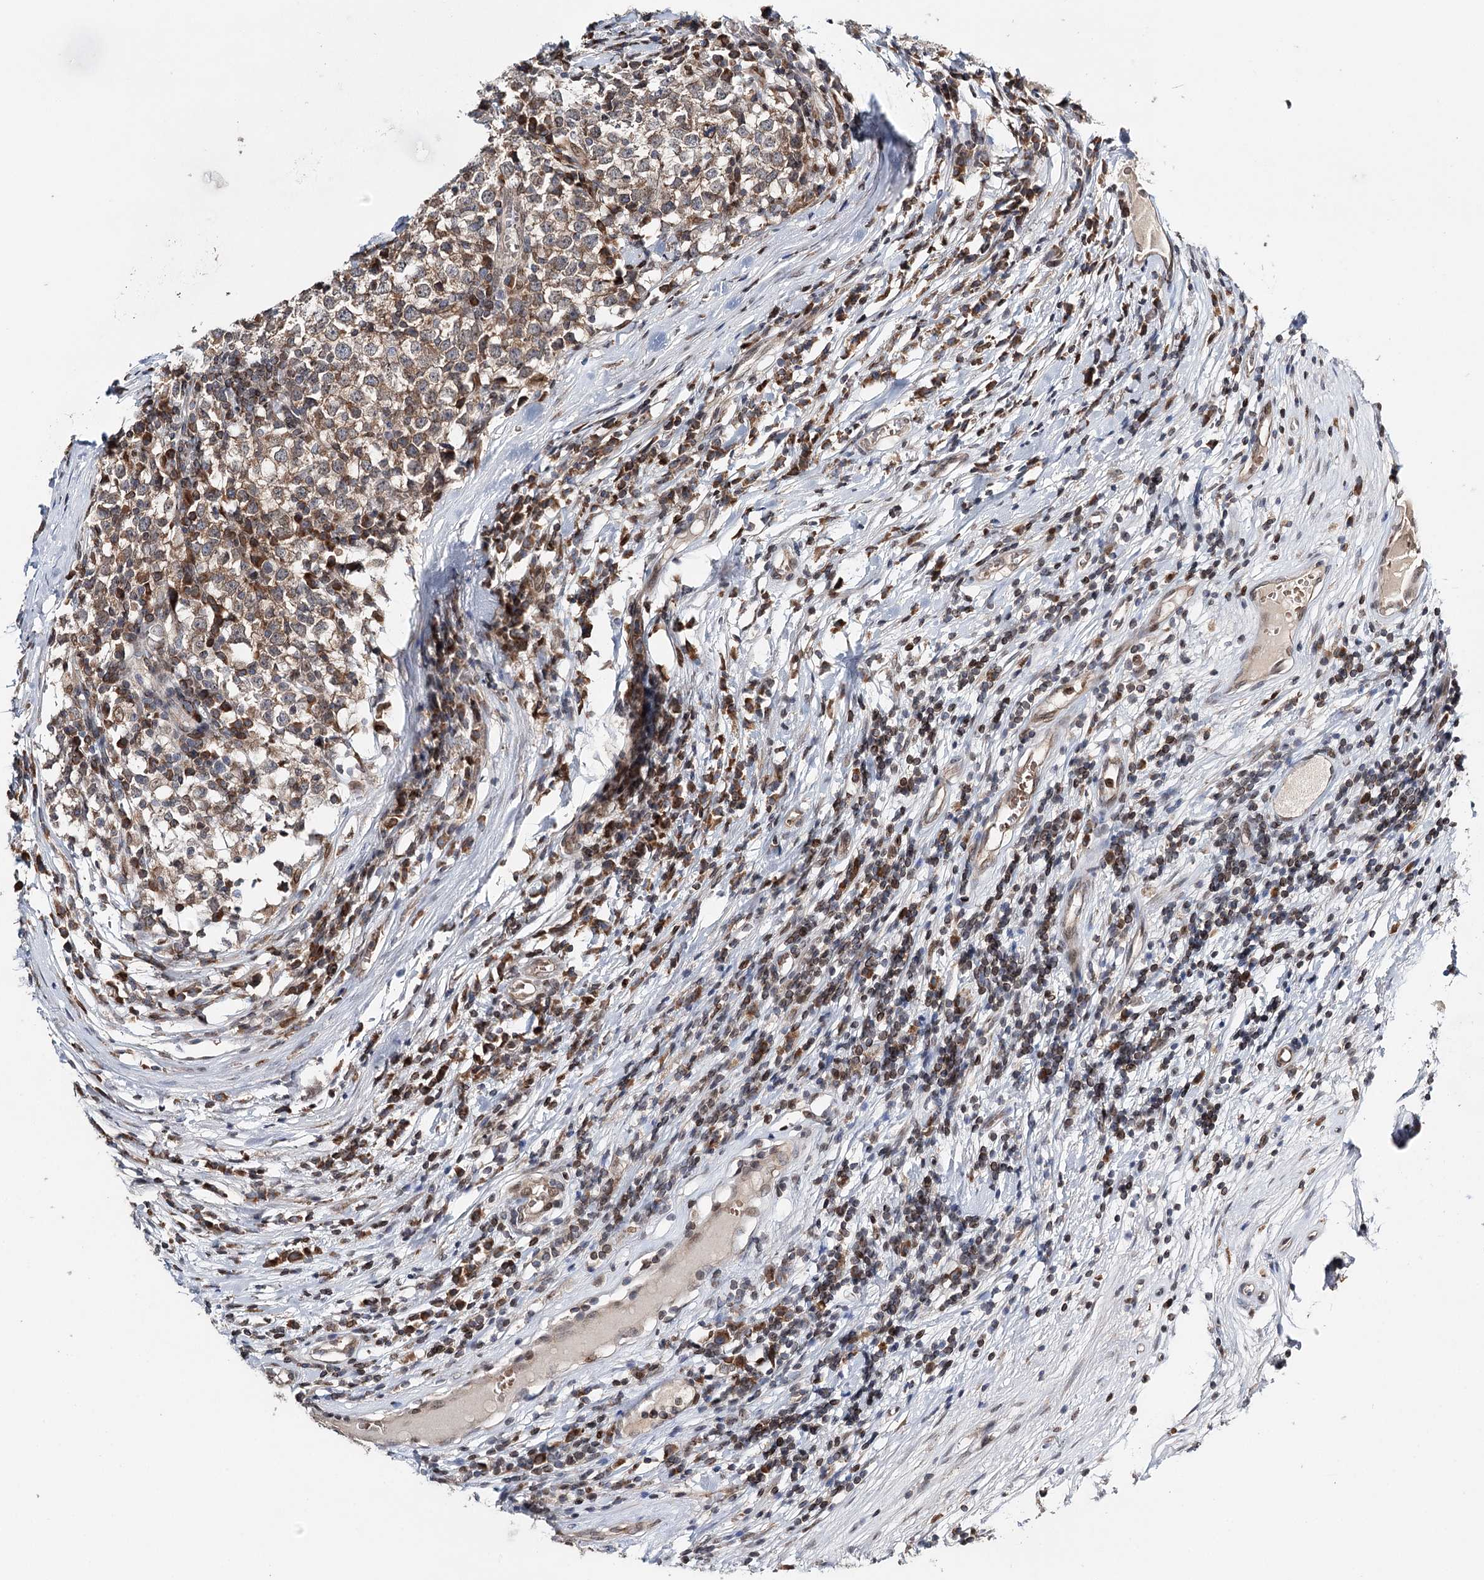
{"staining": {"intensity": "moderate", "quantity": ">75%", "location": "cytoplasmic/membranous"}, "tissue": "testis cancer", "cell_type": "Tumor cells", "image_type": "cancer", "snomed": [{"axis": "morphology", "description": "Seminoma, NOS"}, {"axis": "topography", "description": "Testis"}], "caption": "A micrograph of testis seminoma stained for a protein demonstrates moderate cytoplasmic/membranous brown staining in tumor cells. Immunohistochemistry stains the protein of interest in brown and the nuclei are stained blue.", "gene": "CFAP46", "patient": {"sex": "male", "age": 65}}